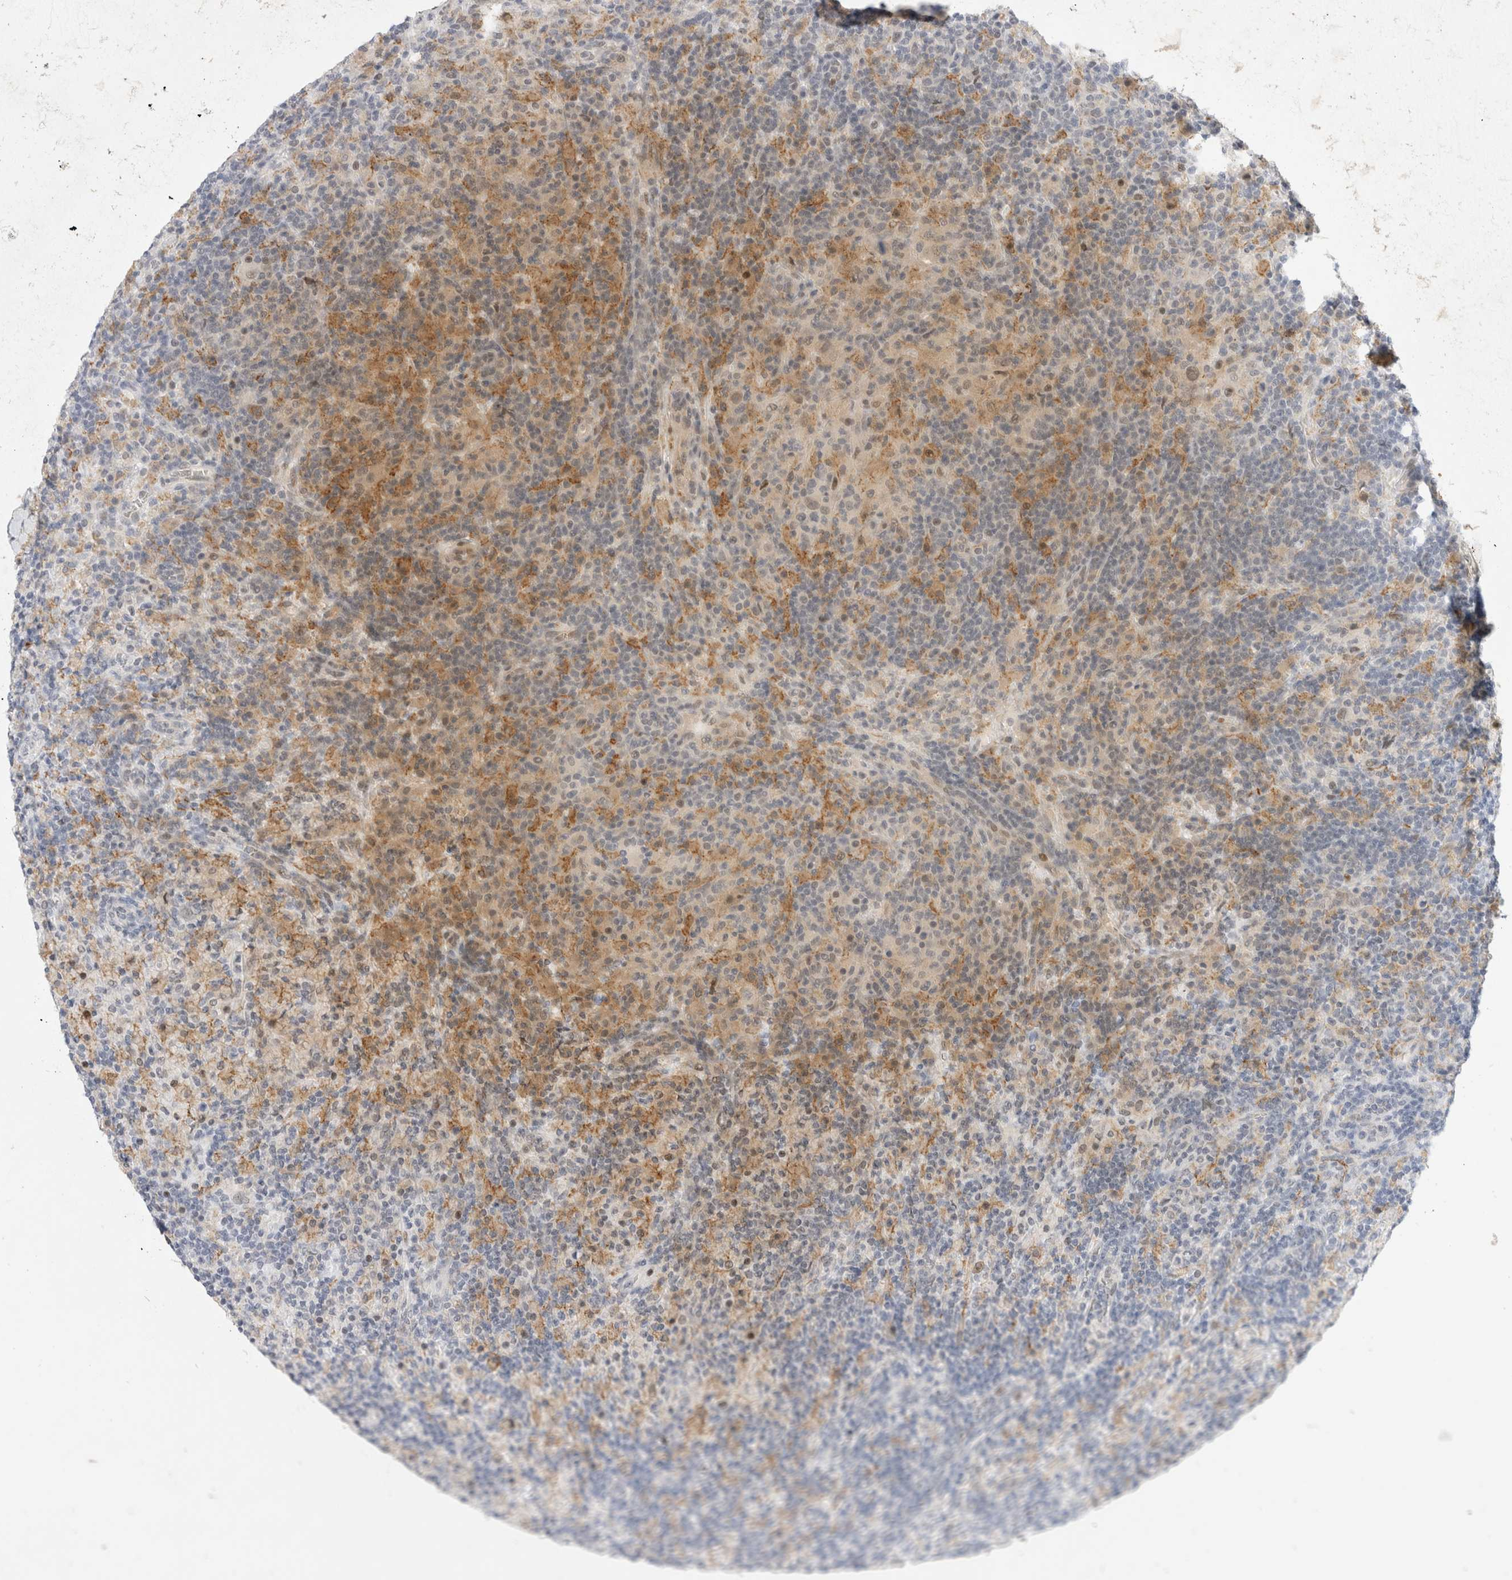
{"staining": {"intensity": "weak", "quantity": "<25%", "location": "cytoplasmic/membranous,nuclear"}, "tissue": "lymphoma", "cell_type": "Tumor cells", "image_type": "cancer", "snomed": [{"axis": "morphology", "description": "Hodgkin's disease, NOS"}, {"axis": "topography", "description": "Lymph node"}], "caption": "High power microscopy histopathology image of an IHC photomicrograph of Hodgkin's disease, revealing no significant positivity in tumor cells.", "gene": "TOM1L2", "patient": {"sex": "male", "age": 70}}